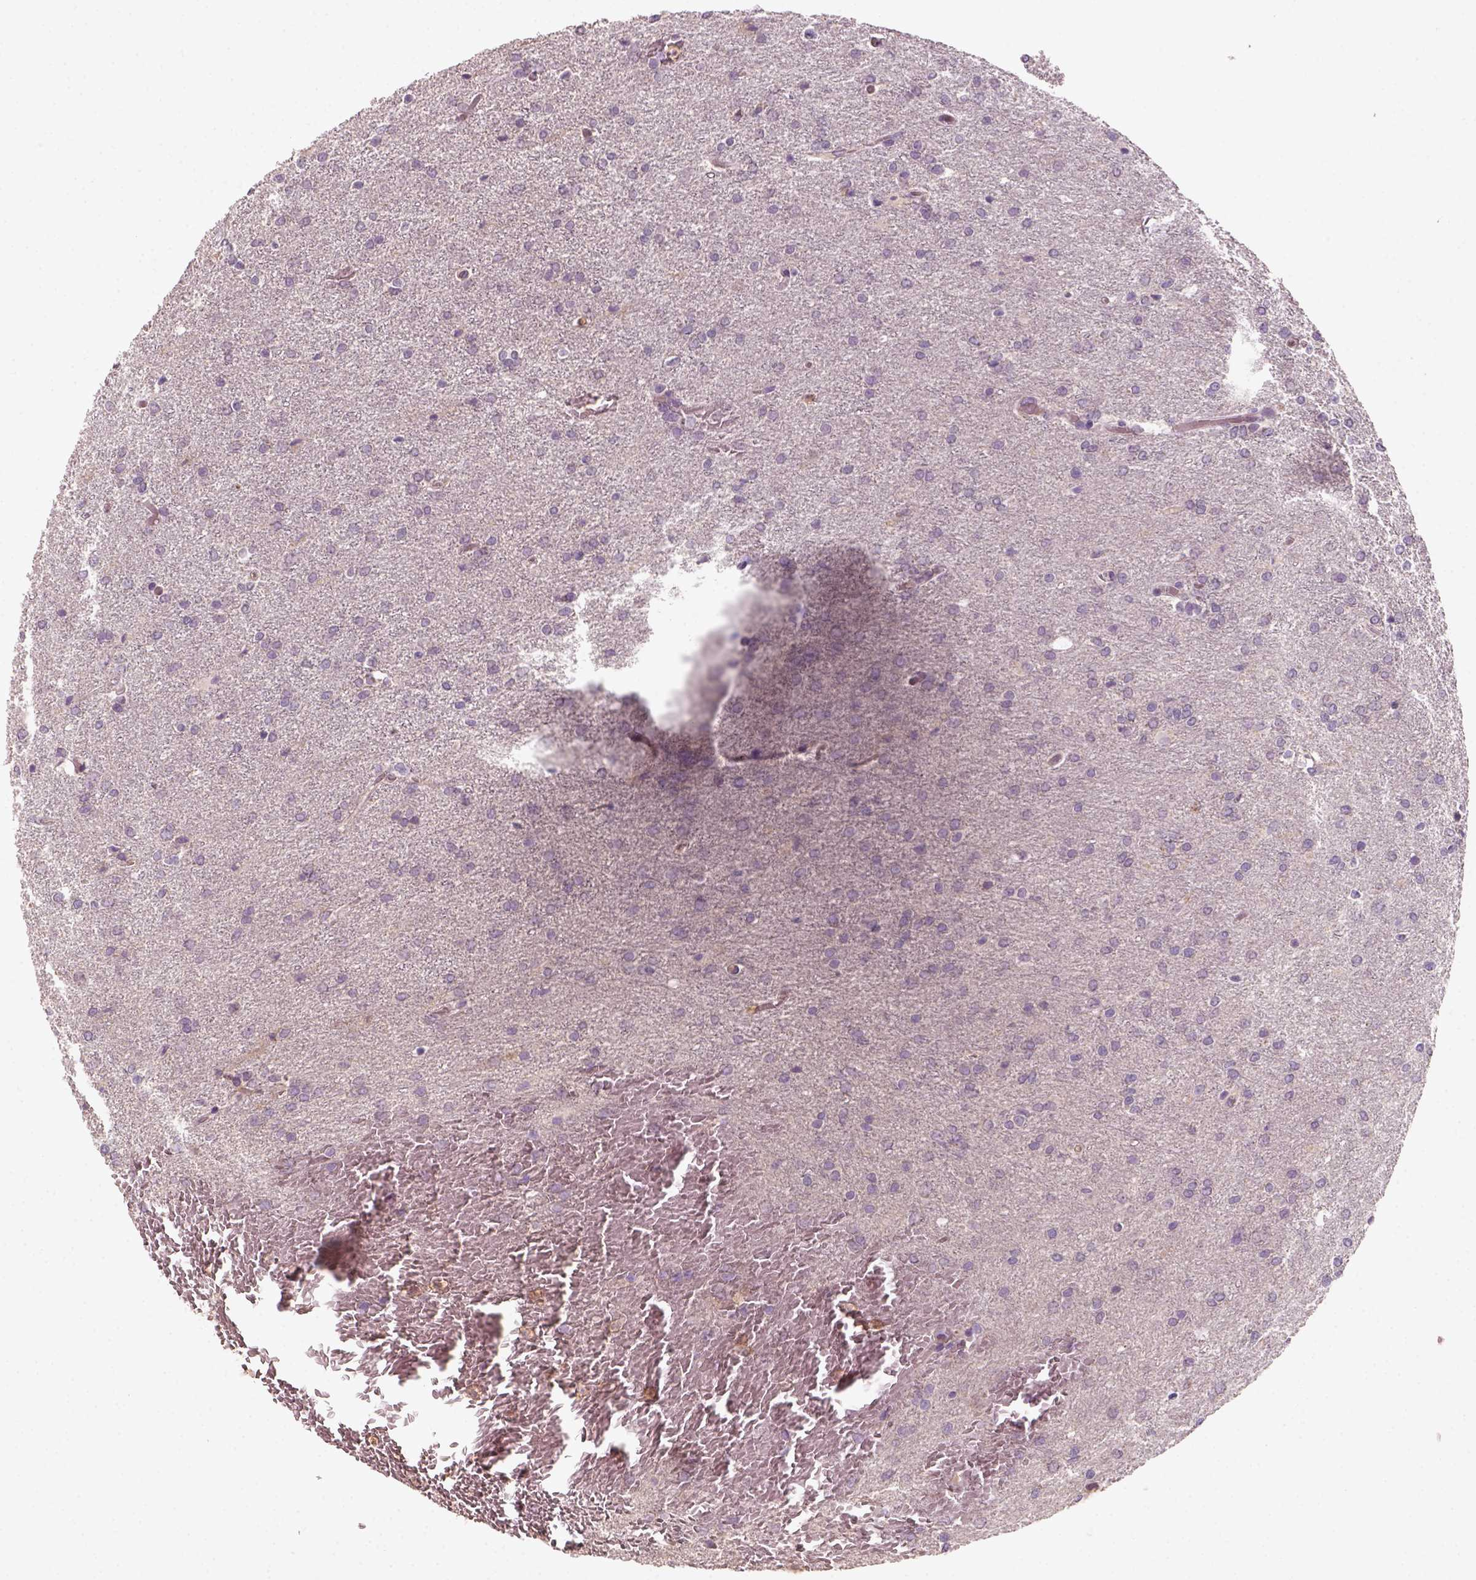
{"staining": {"intensity": "weak", "quantity": "<25%", "location": "cytoplasmic/membranous"}, "tissue": "glioma", "cell_type": "Tumor cells", "image_type": "cancer", "snomed": [{"axis": "morphology", "description": "Glioma, malignant, High grade"}, {"axis": "topography", "description": "Brain"}], "caption": "The immunohistochemistry photomicrograph has no significant expression in tumor cells of glioma tissue.", "gene": "AQP9", "patient": {"sex": "male", "age": 68}}